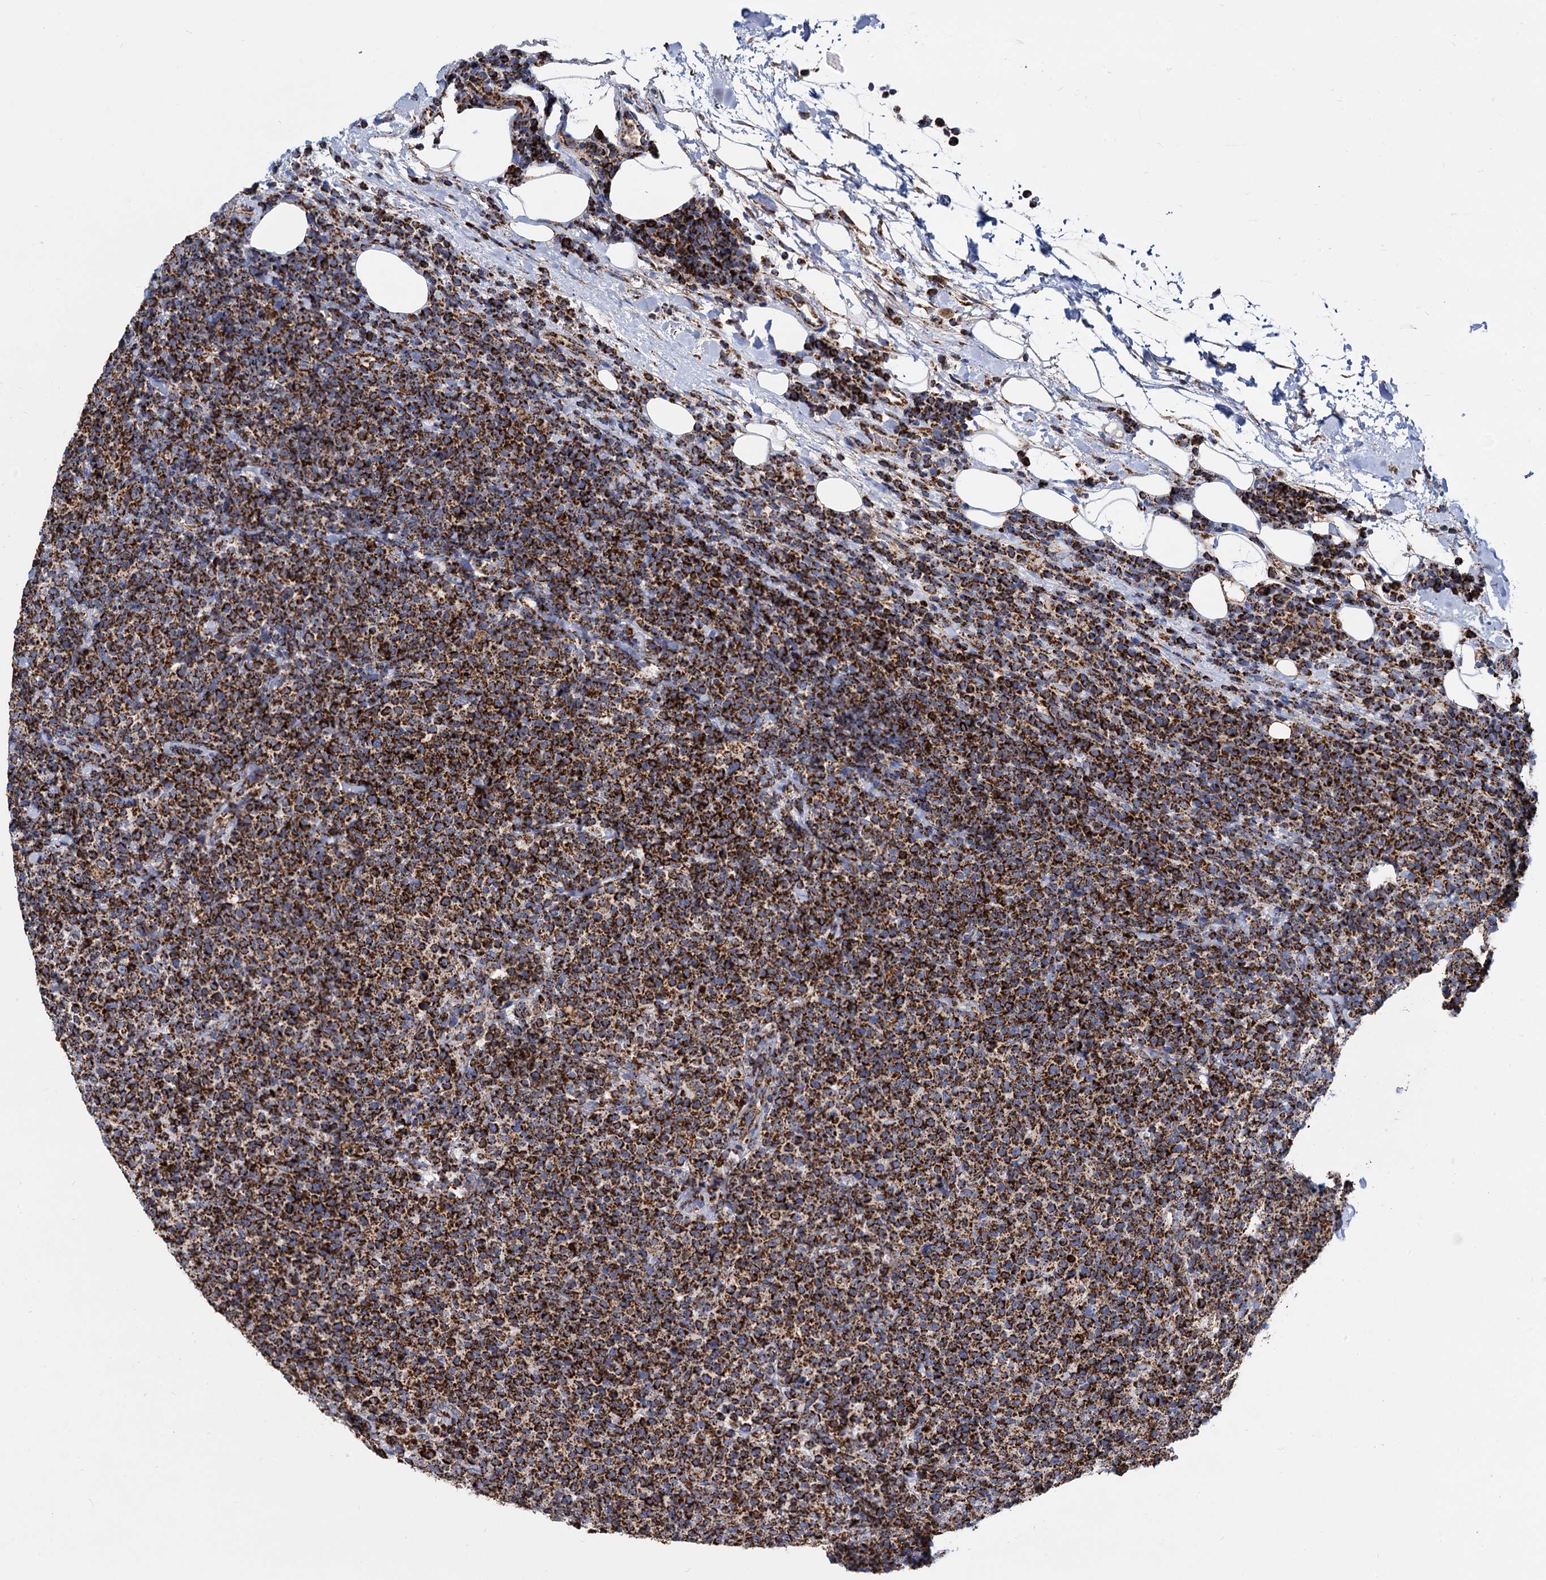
{"staining": {"intensity": "strong", "quantity": ">75%", "location": "cytoplasmic/membranous"}, "tissue": "lymphoma", "cell_type": "Tumor cells", "image_type": "cancer", "snomed": [{"axis": "morphology", "description": "Malignant lymphoma, non-Hodgkin's type, High grade"}, {"axis": "topography", "description": "Lymph node"}], "caption": "A brown stain highlights strong cytoplasmic/membranous staining of a protein in human high-grade malignant lymphoma, non-Hodgkin's type tumor cells. The staining was performed using DAB to visualize the protein expression in brown, while the nuclei were stained in blue with hematoxylin (Magnification: 20x).", "gene": "TIMM10", "patient": {"sex": "male", "age": 61}}